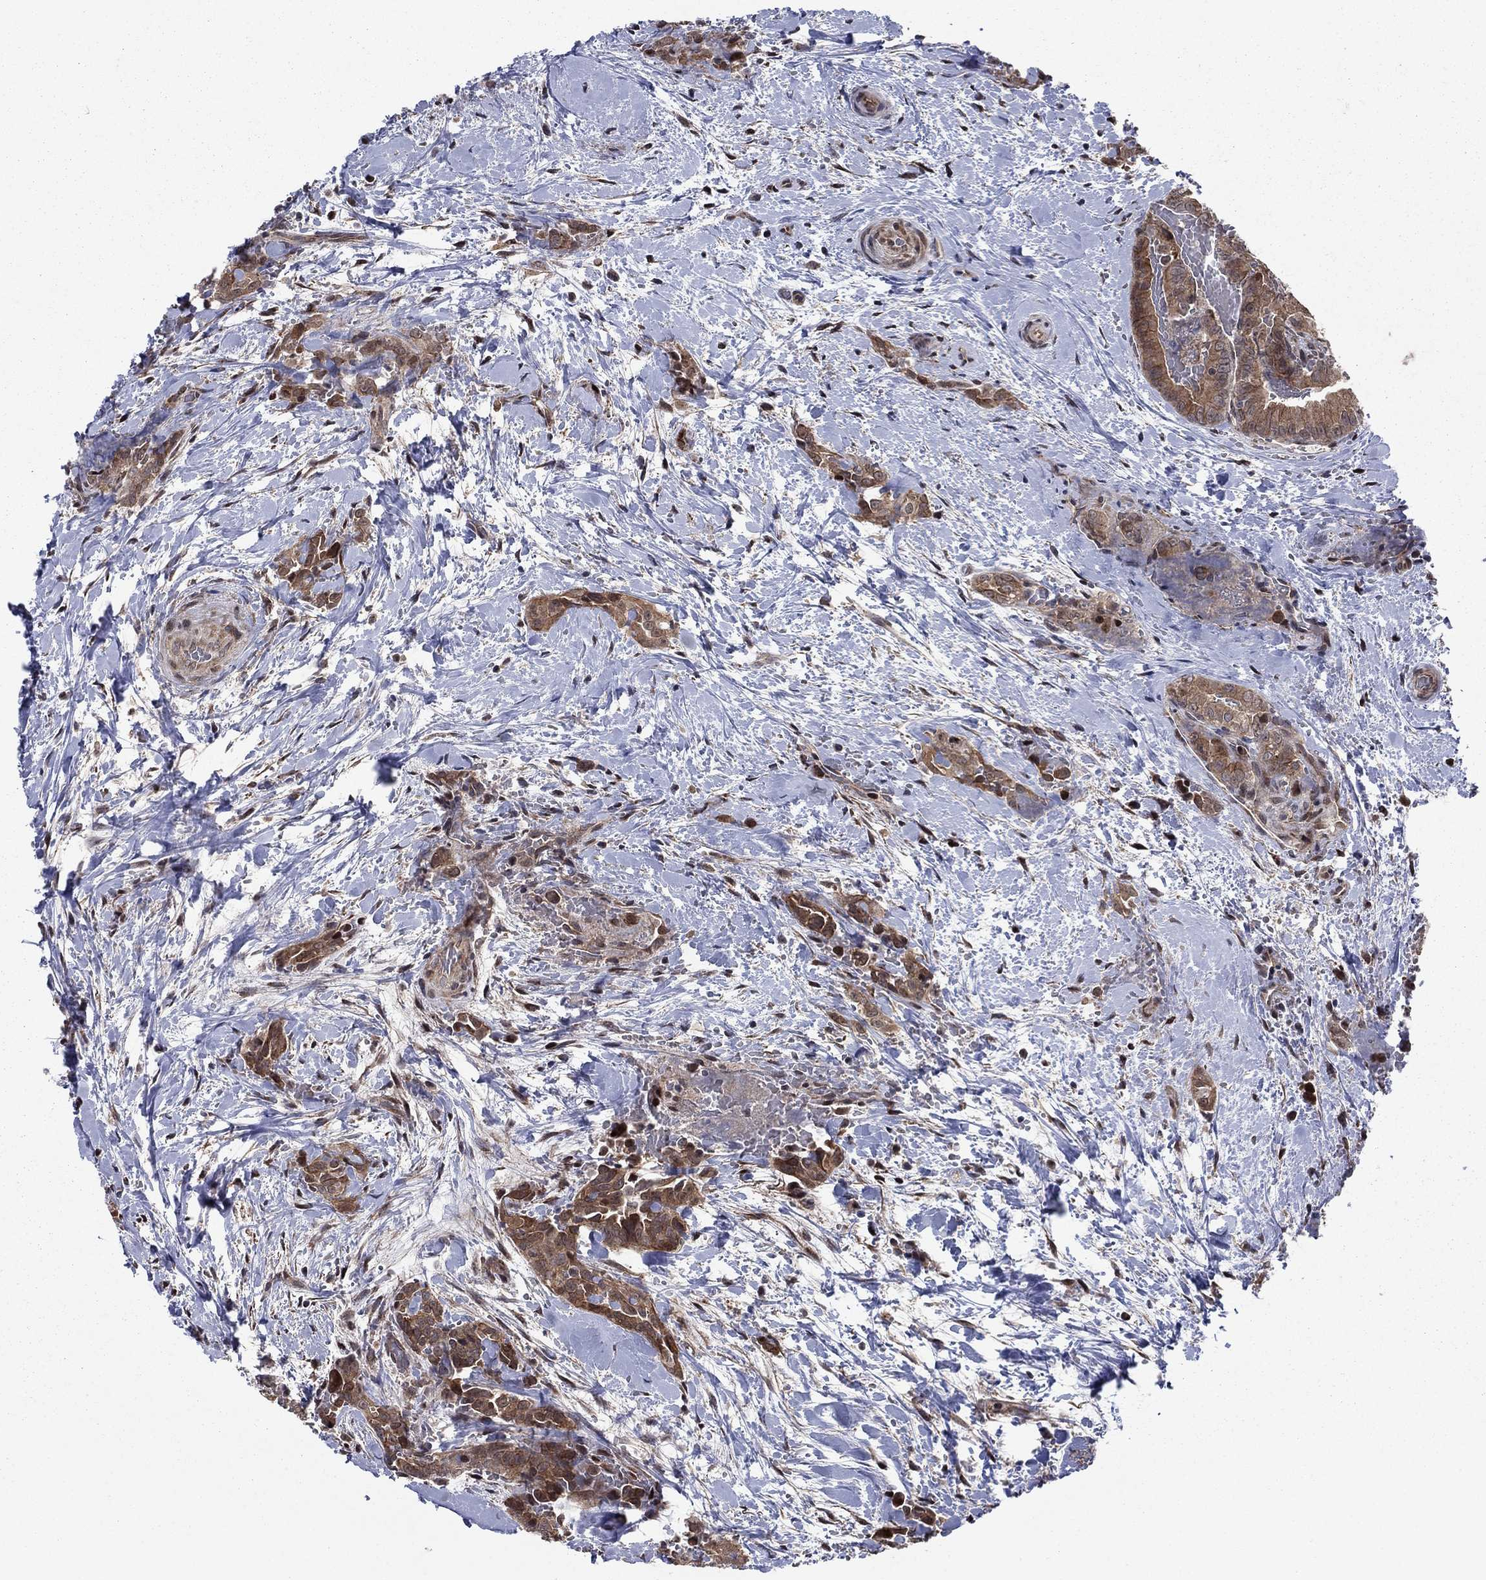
{"staining": {"intensity": "moderate", "quantity": ">75%", "location": "cytoplasmic/membranous"}, "tissue": "thyroid cancer", "cell_type": "Tumor cells", "image_type": "cancer", "snomed": [{"axis": "morphology", "description": "Papillary adenocarcinoma, NOS"}, {"axis": "topography", "description": "Thyroid gland"}], "caption": "Thyroid cancer stained with immunohistochemistry reveals moderate cytoplasmic/membranous positivity in approximately >75% of tumor cells.", "gene": "PSMC1", "patient": {"sex": "male", "age": 61}}